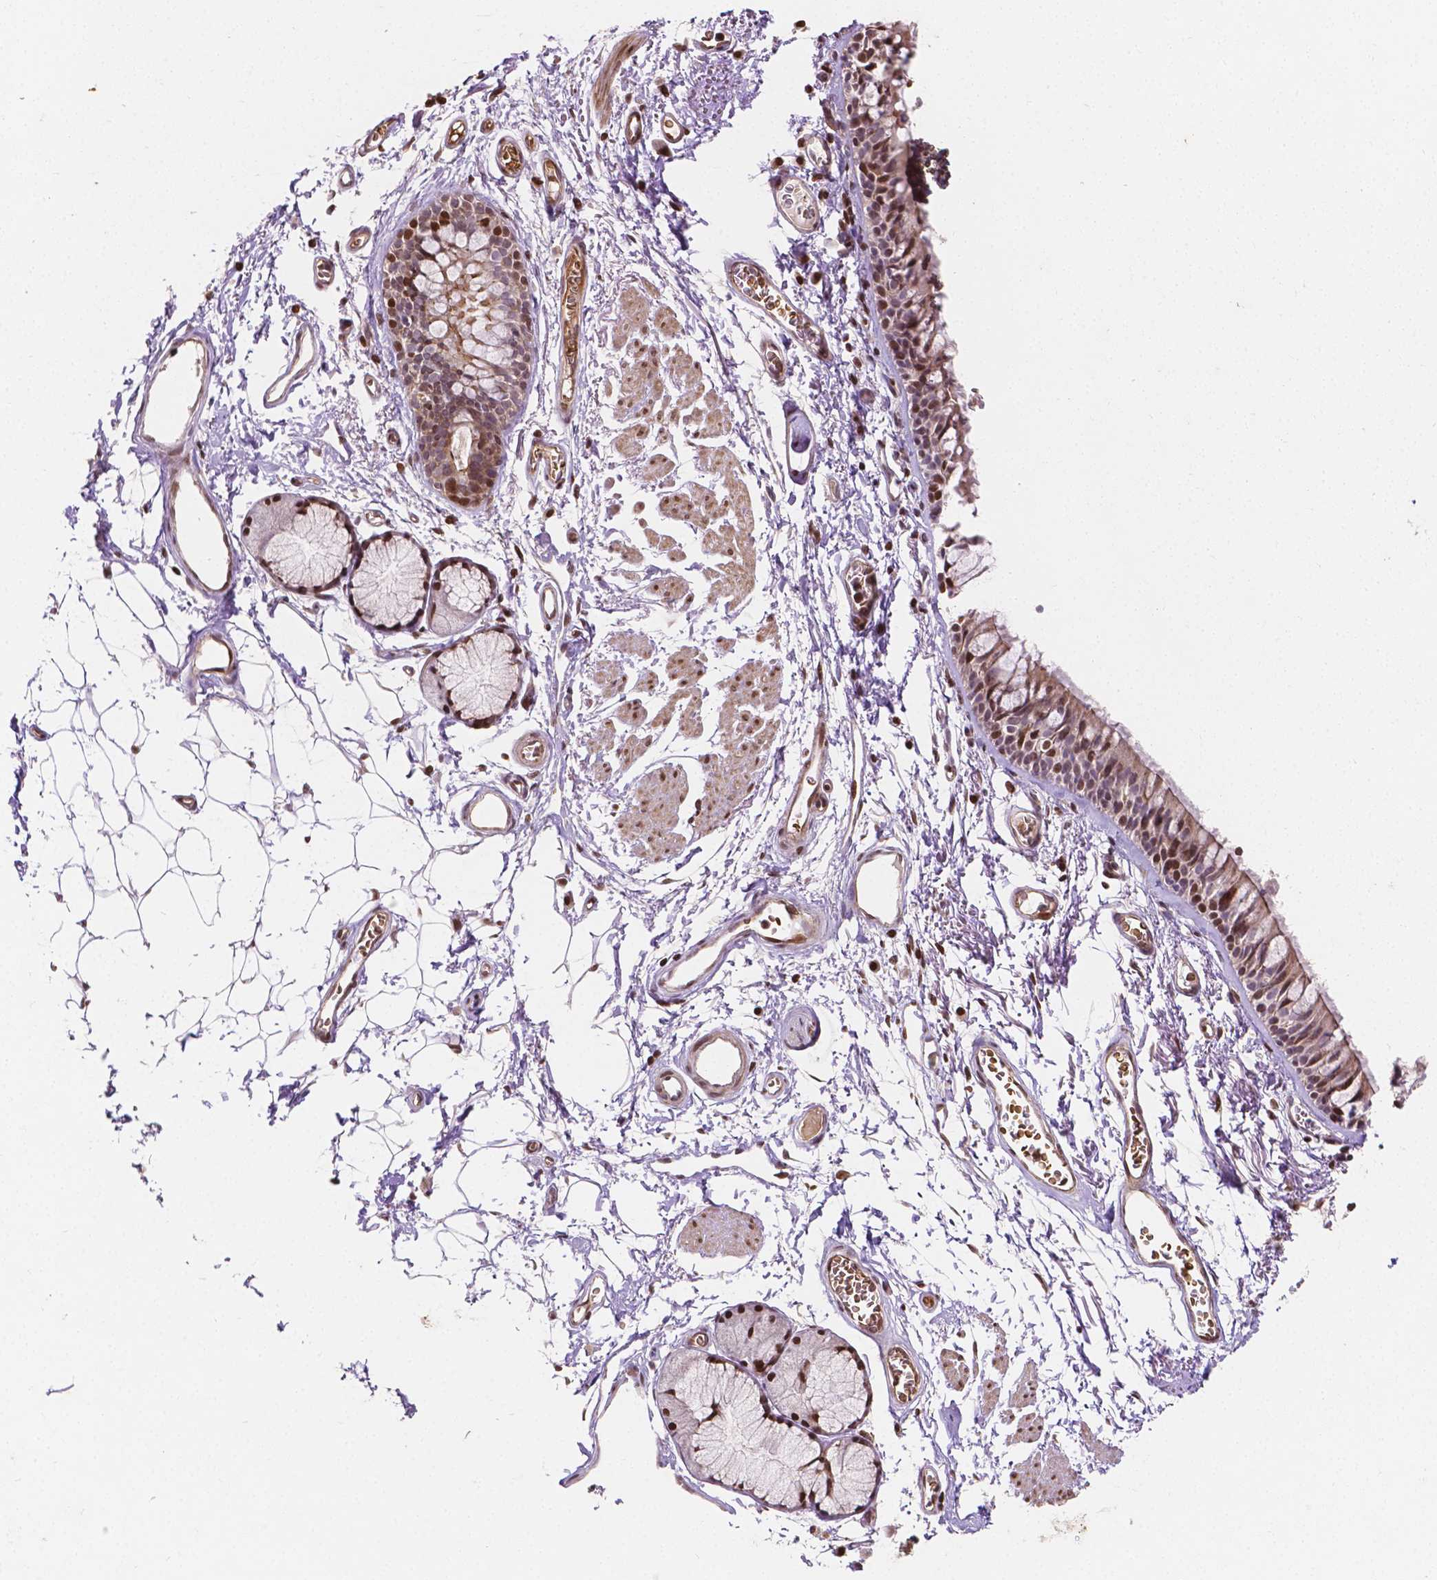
{"staining": {"intensity": "moderate", "quantity": "25%-75%", "location": "cytoplasmic/membranous,nuclear"}, "tissue": "bronchus", "cell_type": "Respiratory epithelial cells", "image_type": "normal", "snomed": [{"axis": "morphology", "description": "Normal tissue, NOS"}, {"axis": "topography", "description": "Cartilage tissue"}, {"axis": "topography", "description": "Bronchus"}], "caption": "This micrograph reveals immunohistochemistry (IHC) staining of benign human bronchus, with medium moderate cytoplasmic/membranous,nuclear positivity in about 25%-75% of respiratory epithelial cells.", "gene": "PTPN18", "patient": {"sex": "female", "age": 79}}